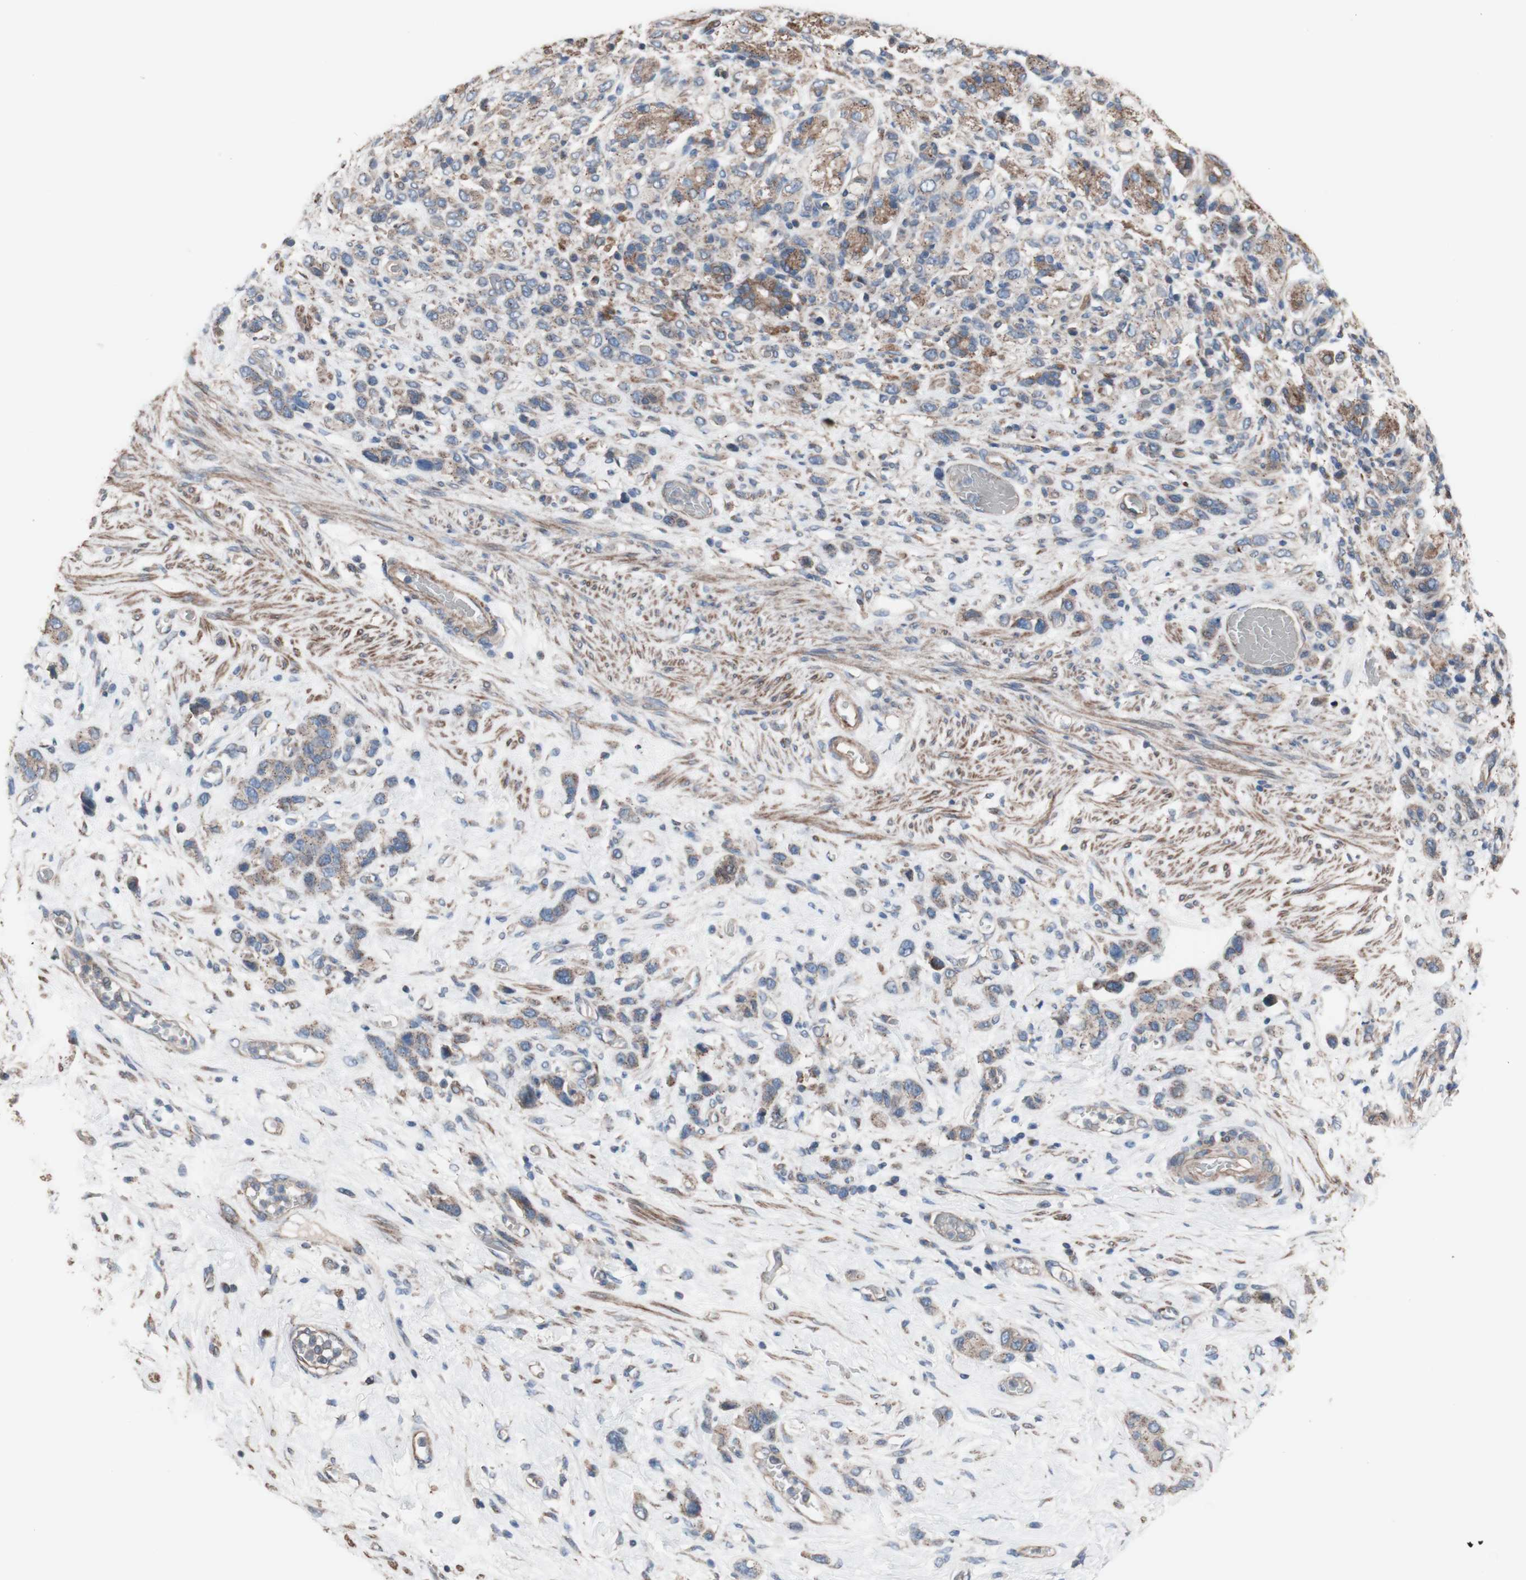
{"staining": {"intensity": "weak", "quantity": ">75%", "location": "cytoplasmic/membranous"}, "tissue": "stomach cancer", "cell_type": "Tumor cells", "image_type": "cancer", "snomed": [{"axis": "morphology", "description": "Adenocarcinoma, NOS"}, {"axis": "morphology", "description": "Adenocarcinoma, High grade"}, {"axis": "topography", "description": "Stomach, upper"}, {"axis": "topography", "description": "Stomach, lower"}], "caption": "This micrograph shows IHC staining of human stomach adenocarcinoma (high-grade), with low weak cytoplasmic/membranous expression in approximately >75% of tumor cells.", "gene": "COPB1", "patient": {"sex": "female", "age": 65}}